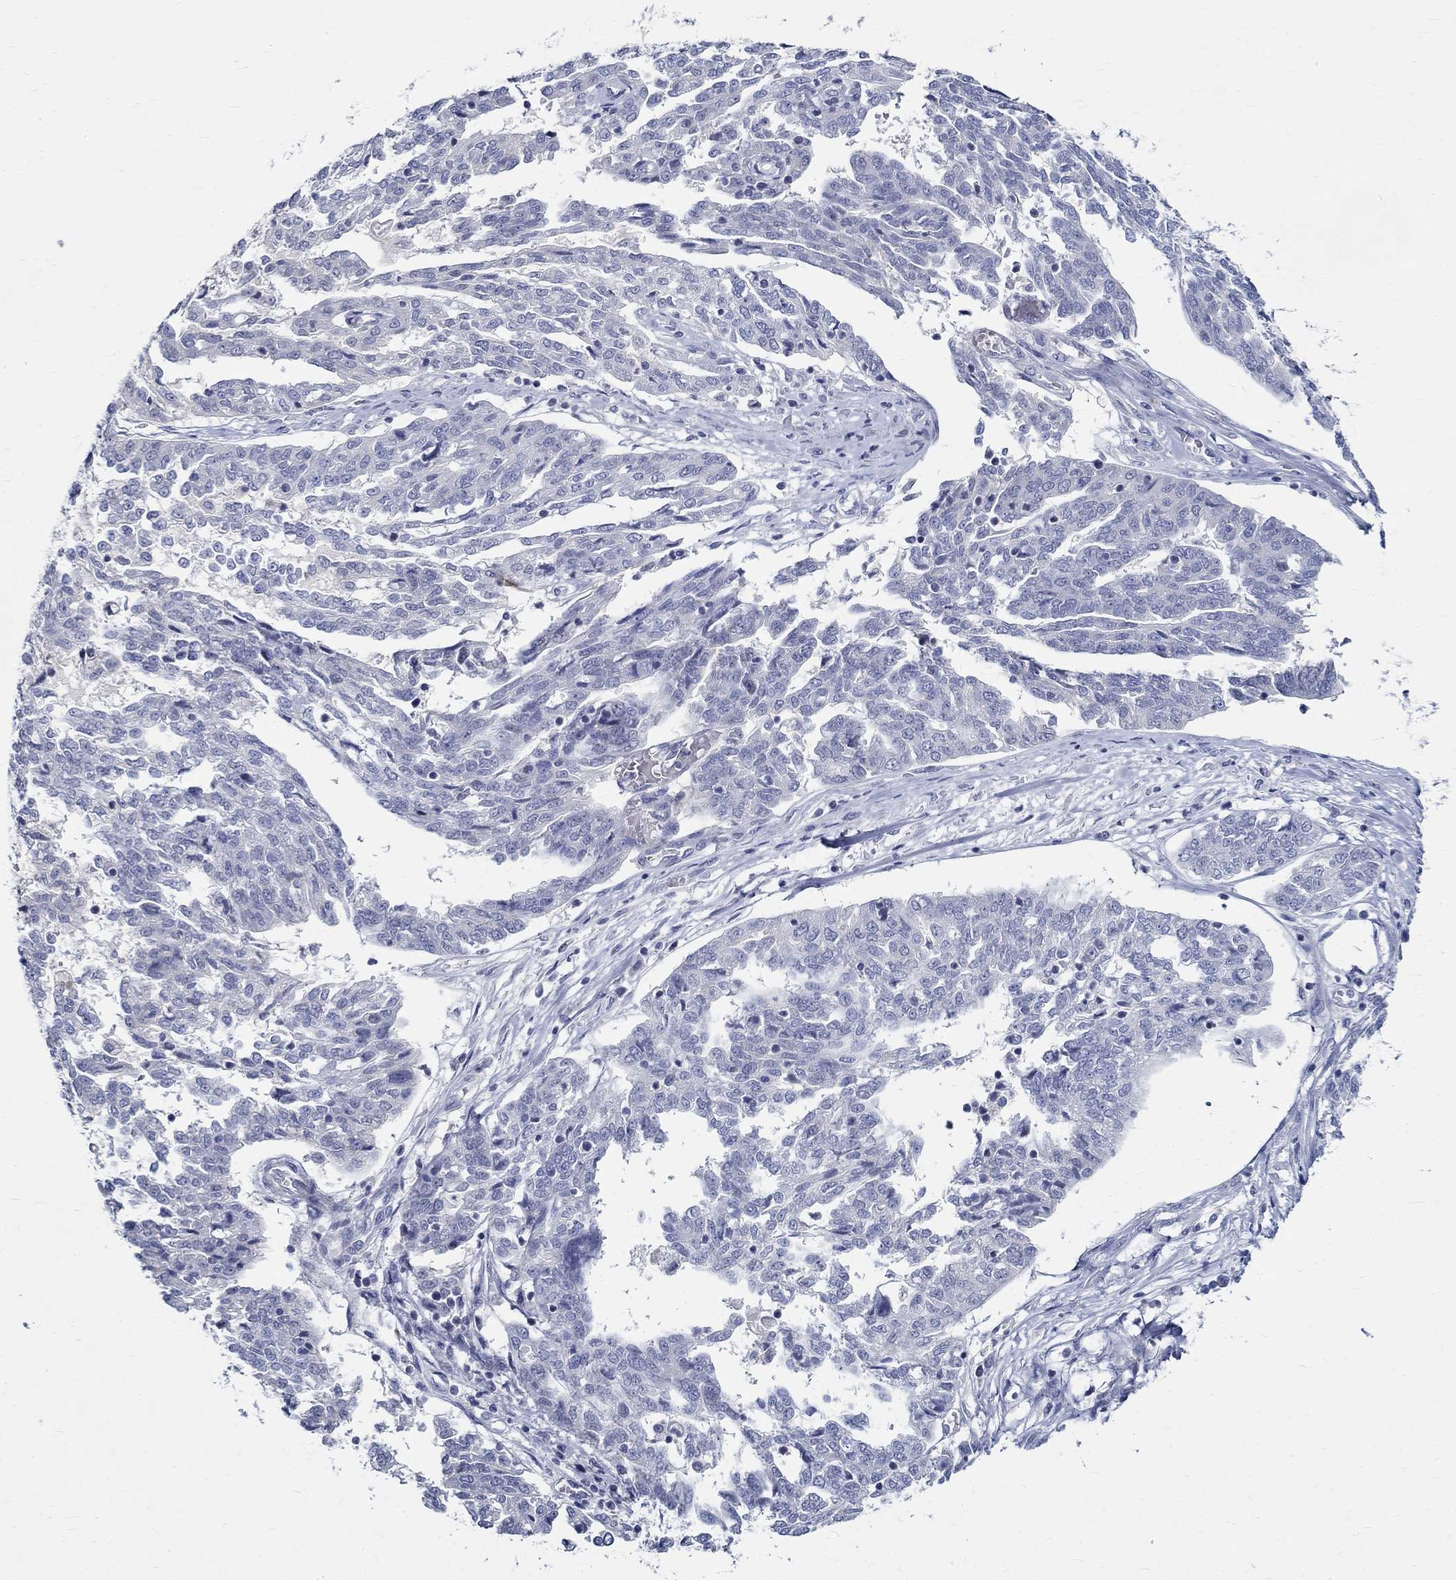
{"staining": {"intensity": "negative", "quantity": "none", "location": "none"}, "tissue": "ovarian cancer", "cell_type": "Tumor cells", "image_type": "cancer", "snomed": [{"axis": "morphology", "description": "Cystadenocarcinoma, serous, NOS"}, {"axis": "topography", "description": "Ovary"}], "caption": "There is no significant positivity in tumor cells of ovarian cancer. (DAB (3,3'-diaminobenzidine) immunohistochemistry with hematoxylin counter stain).", "gene": "CETN1", "patient": {"sex": "female", "age": 67}}